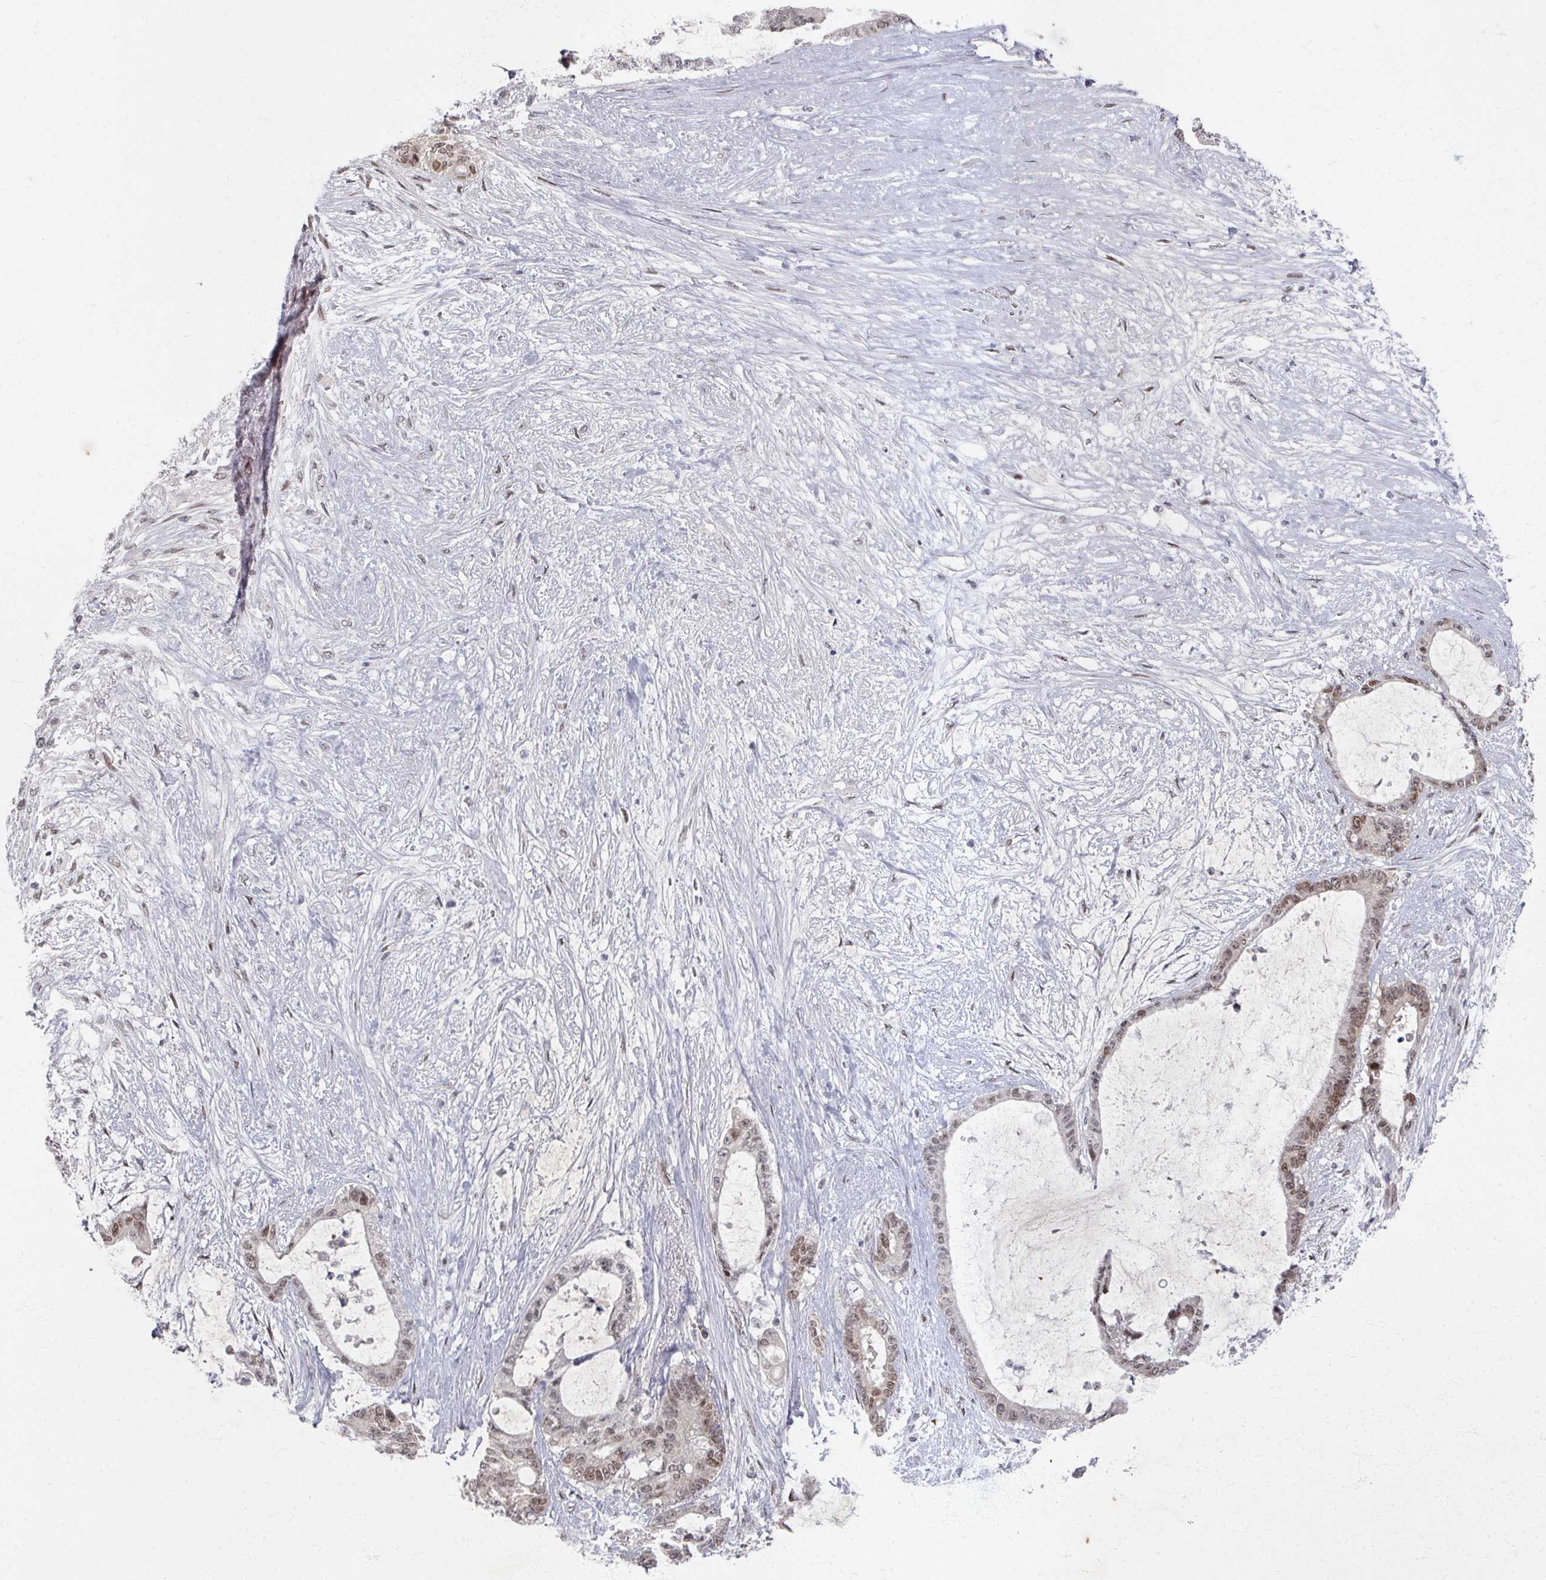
{"staining": {"intensity": "moderate", "quantity": ">75%", "location": "nuclear"}, "tissue": "liver cancer", "cell_type": "Tumor cells", "image_type": "cancer", "snomed": [{"axis": "morphology", "description": "Normal tissue, NOS"}, {"axis": "morphology", "description": "Cholangiocarcinoma"}, {"axis": "topography", "description": "Liver"}, {"axis": "topography", "description": "Peripheral nerve tissue"}], "caption": "The photomicrograph demonstrates staining of cholangiocarcinoma (liver), revealing moderate nuclear protein positivity (brown color) within tumor cells. Immunohistochemistry stains the protein of interest in brown and the nuclei are stained blue.", "gene": "PSKH1", "patient": {"sex": "female", "age": 73}}